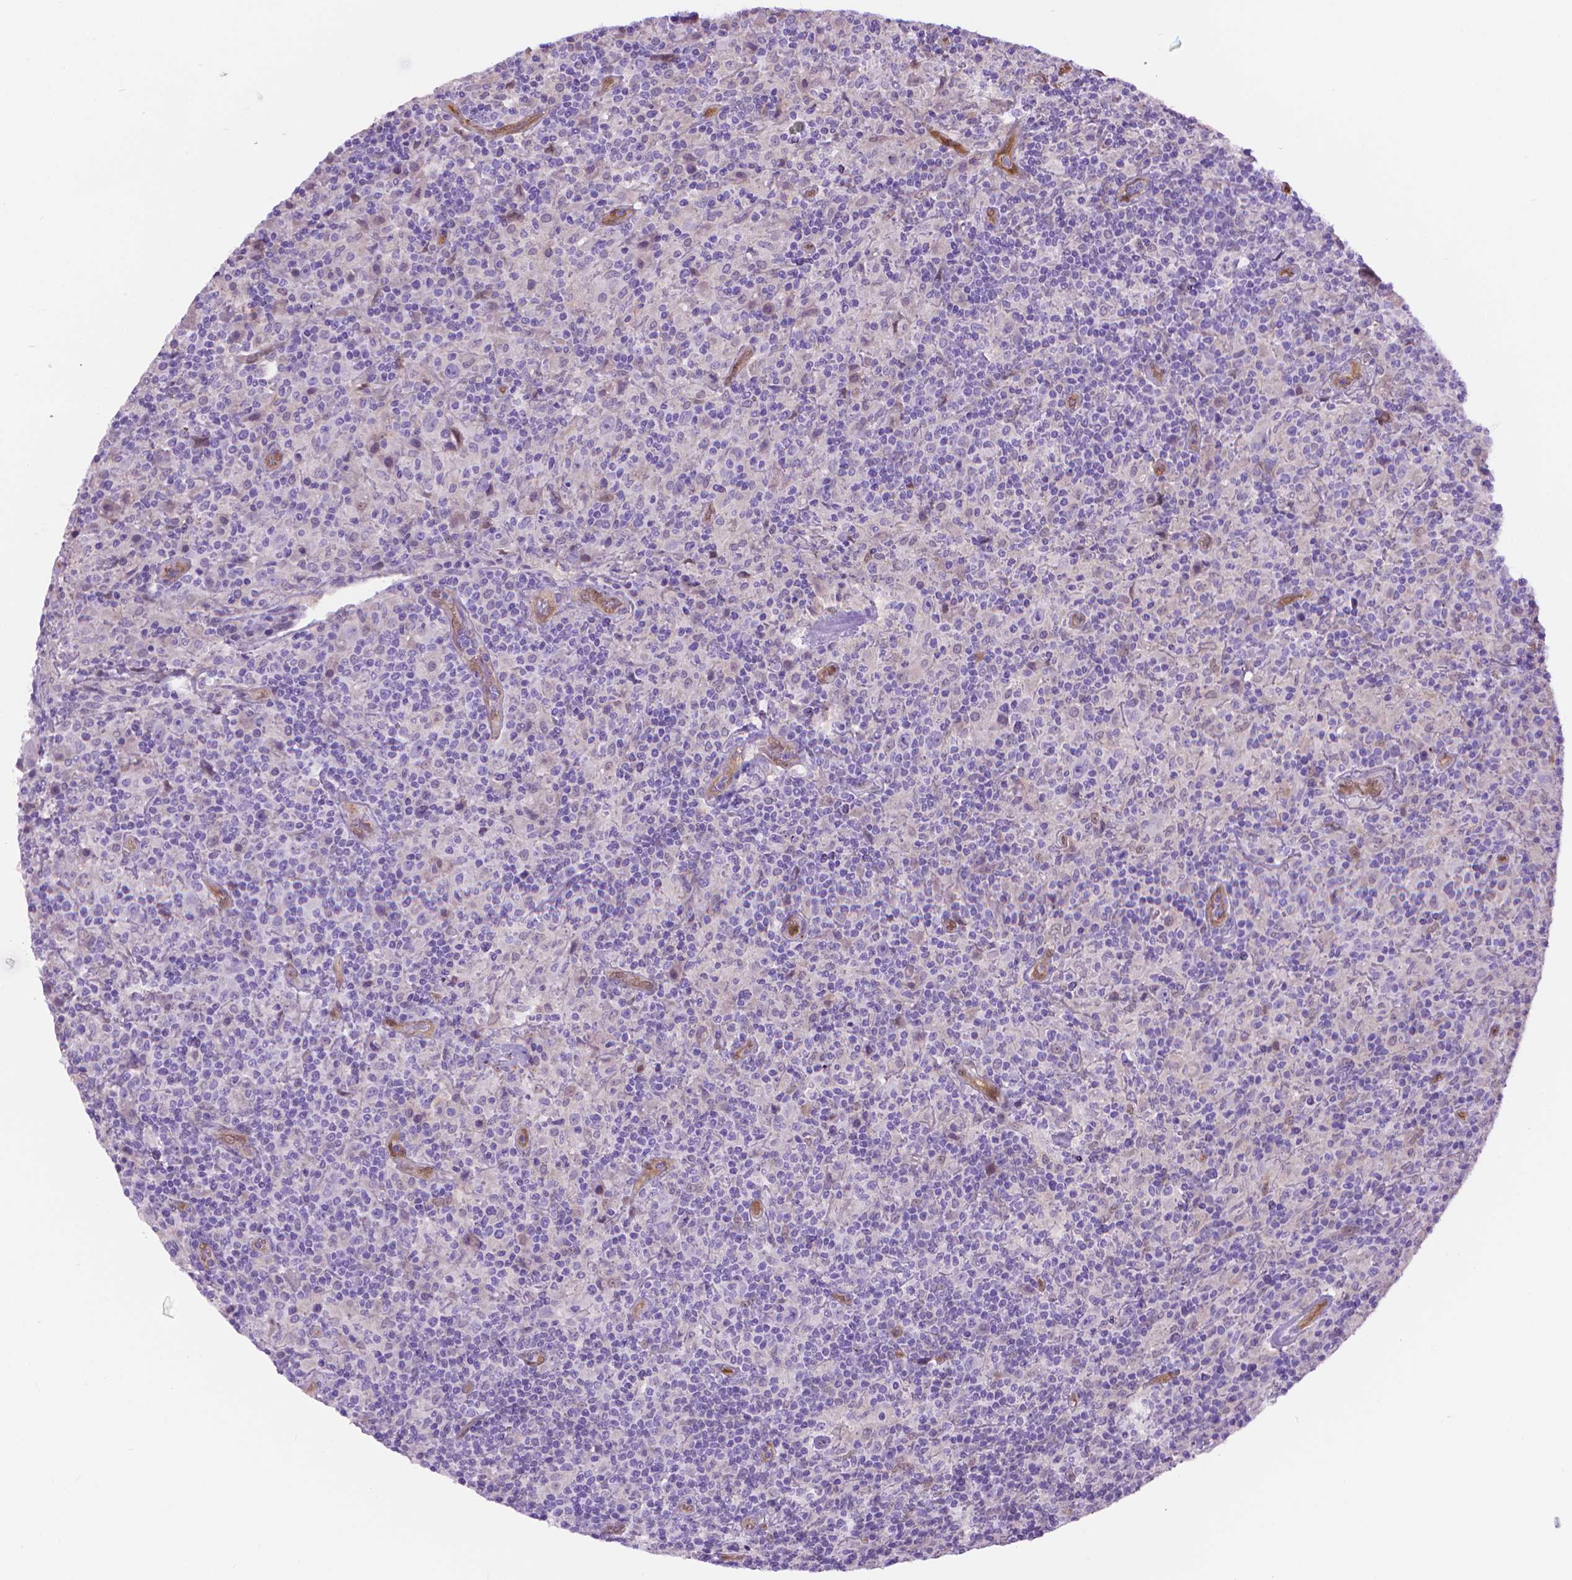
{"staining": {"intensity": "negative", "quantity": "none", "location": "none"}, "tissue": "lymphoma", "cell_type": "Tumor cells", "image_type": "cancer", "snomed": [{"axis": "morphology", "description": "Hodgkin's disease, NOS"}, {"axis": "topography", "description": "Lymph node"}], "caption": "Tumor cells show no significant expression in lymphoma. Nuclei are stained in blue.", "gene": "CLIC4", "patient": {"sex": "male", "age": 70}}